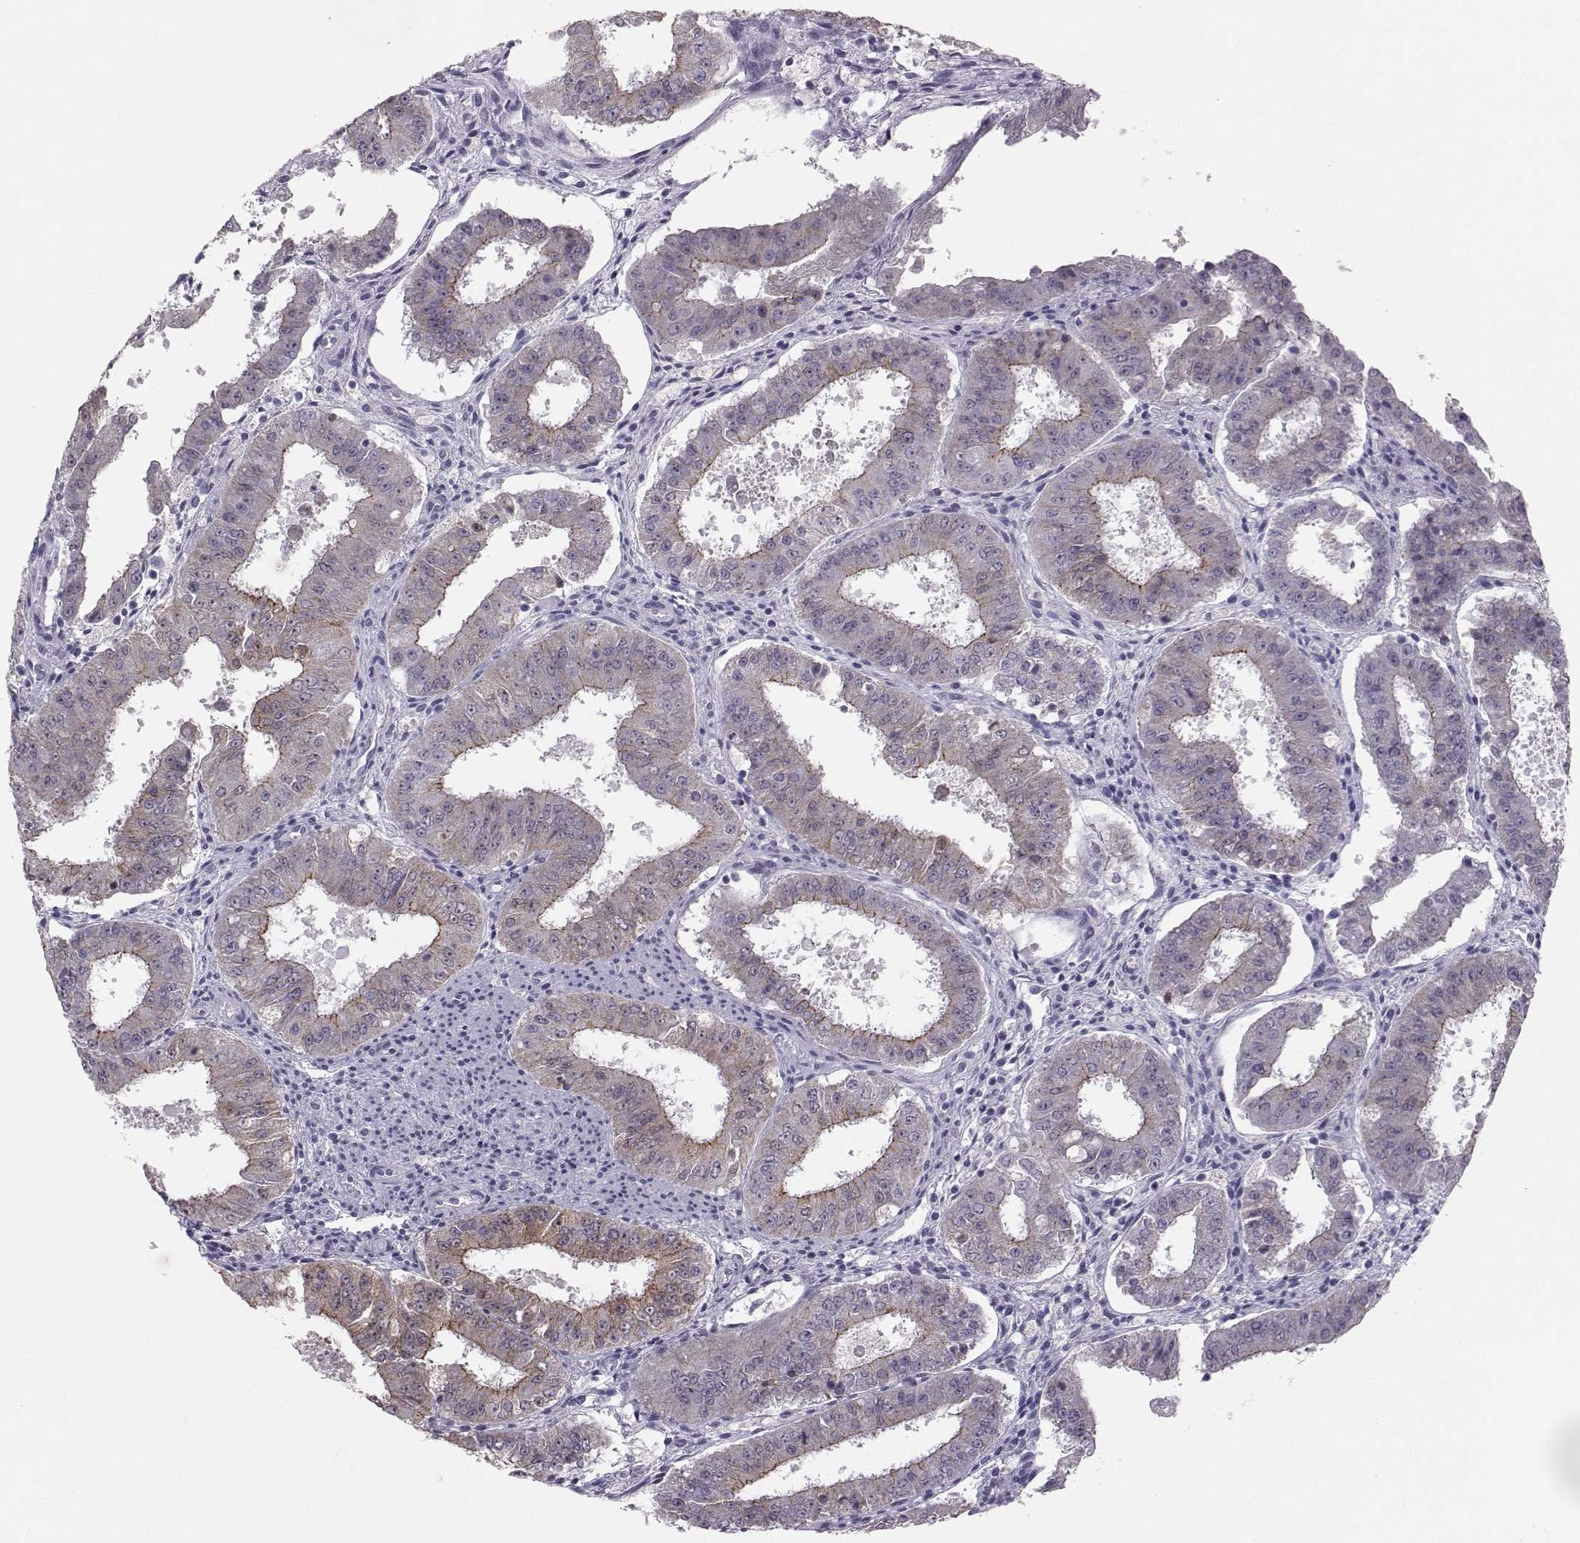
{"staining": {"intensity": "moderate", "quantity": "<25%", "location": "cytoplasmic/membranous"}, "tissue": "ovarian cancer", "cell_type": "Tumor cells", "image_type": "cancer", "snomed": [{"axis": "morphology", "description": "Carcinoma, endometroid"}, {"axis": "topography", "description": "Ovary"}], "caption": "Ovarian cancer stained with a brown dye shows moderate cytoplasmic/membranous positive positivity in about <25% of tumor cells.", "gene": "PKP2", "patient": {"sex": "female", "age": 42}}